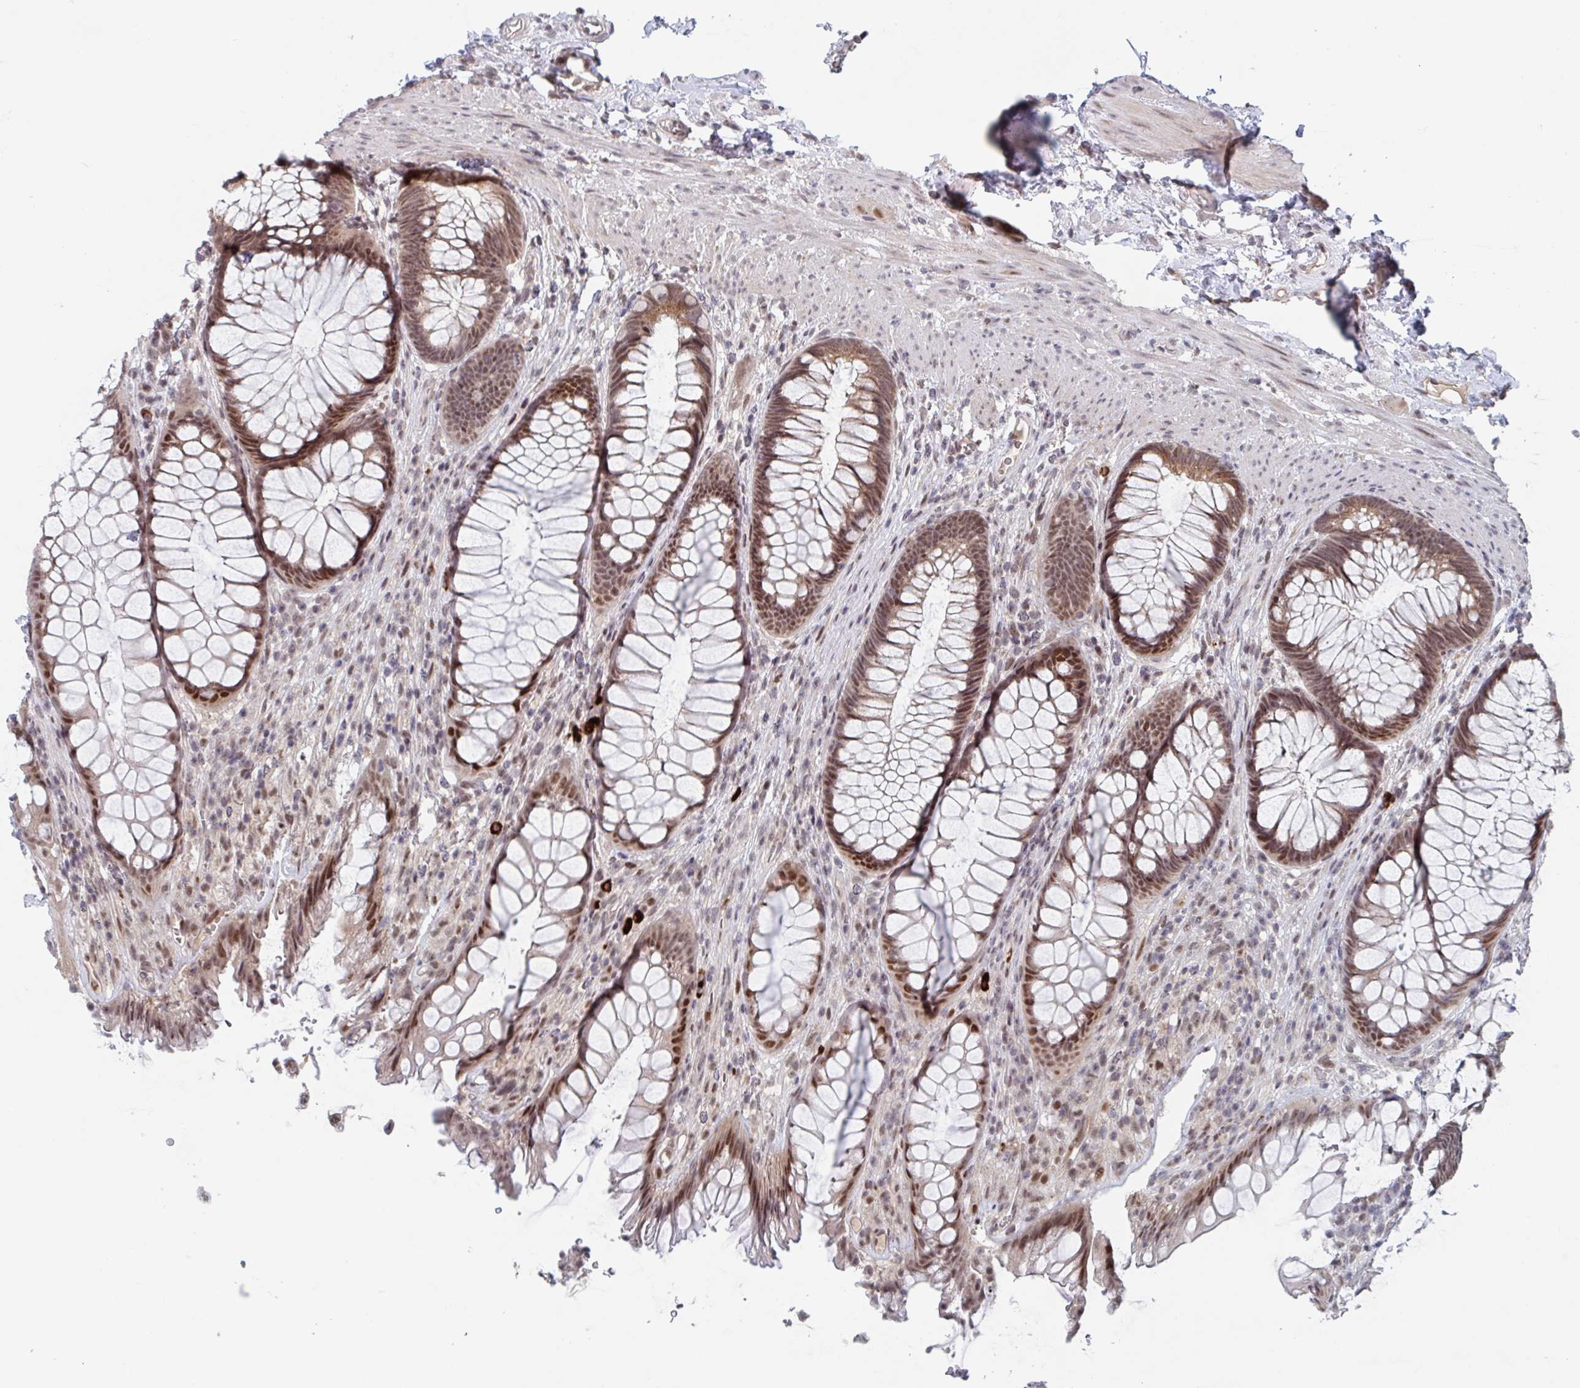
{"staining": {"intensity": "moderate", "quantity": ">75%", "location": "cytoplasmic/membranous,nuclear"}, "tissue": "rectum", "cell_type": "Glandular cells", "image_type": "normal", "snomed": [{"axis": "morphology", "description": "Normal tissue, NOS"}, {"axis": "topography", "description": "Rectum"}], "caption": "DAB immunohistochemical staining of unremarkable human rectum reveals moderate cytoplasmic/membranous,nuclear protein staining in approximately >75% of glandular cells. (DAB (3,3'-diaminobenzidine) = brown stain, brightfield microscopy at high magnification).", "gene": "RNF212", "patient": {"sex": "male", "age": 53}}